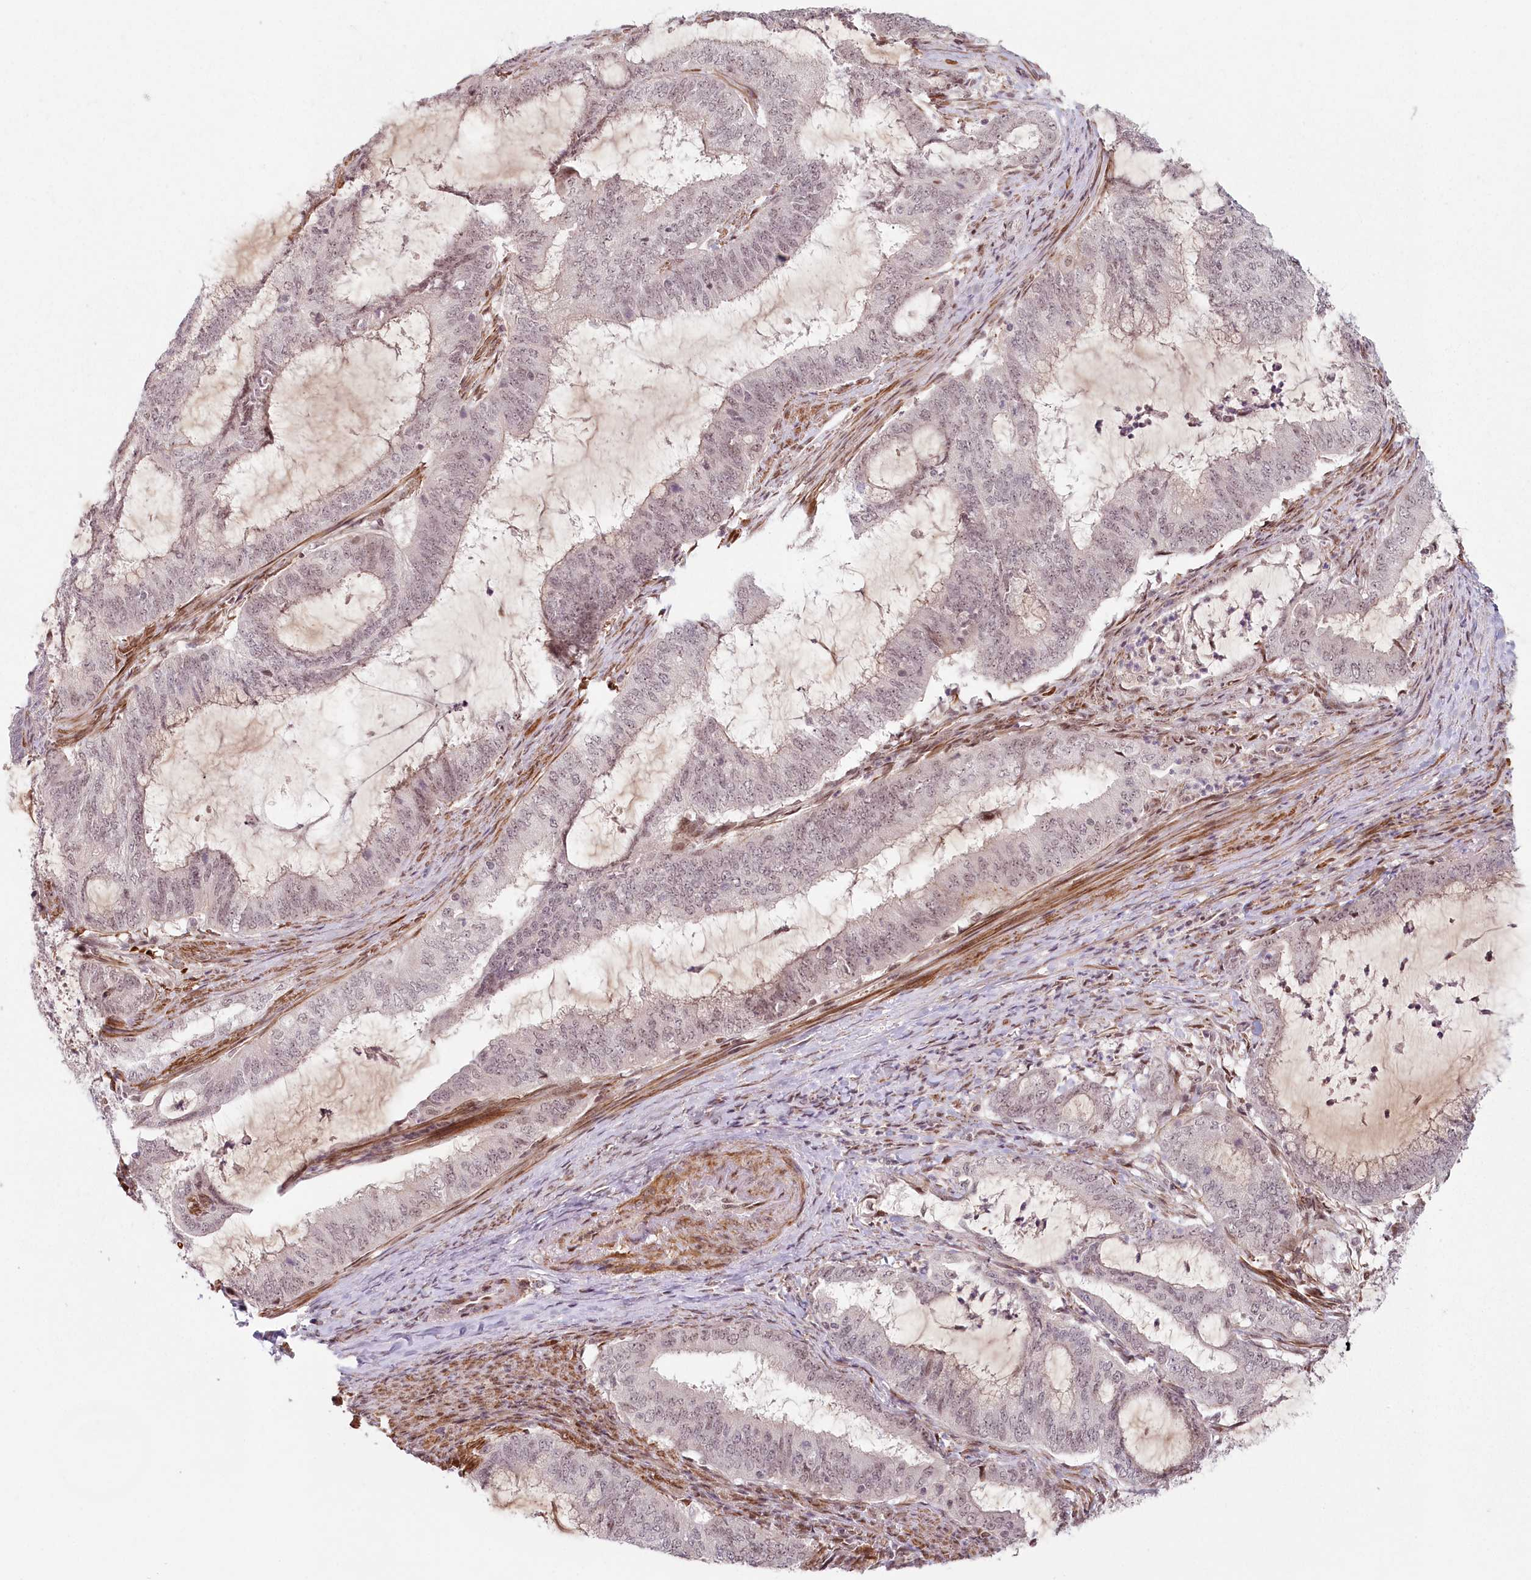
{"staining": {"intensity": "weak", "quantity": "<25%", "location": "nuclear"}, "tissue": "endometrial cancer", "cell_type": "Tumor cells", "image_type": "cancer", "snomed": [{"axis": "morphology", "description": "Adenocarcinoma, NOS"}, {"axis": "topography", "description": "Endometrium"}], "caption": "An immunohistochemistry (IHC) histopathology image of adenocarcinoma (endometrial) is shown. There is no staining in tumor cells of adenocarcinoma (endometrial).", "gene": "FAM204A", "patient": {"sex": "female", "age": 51}}